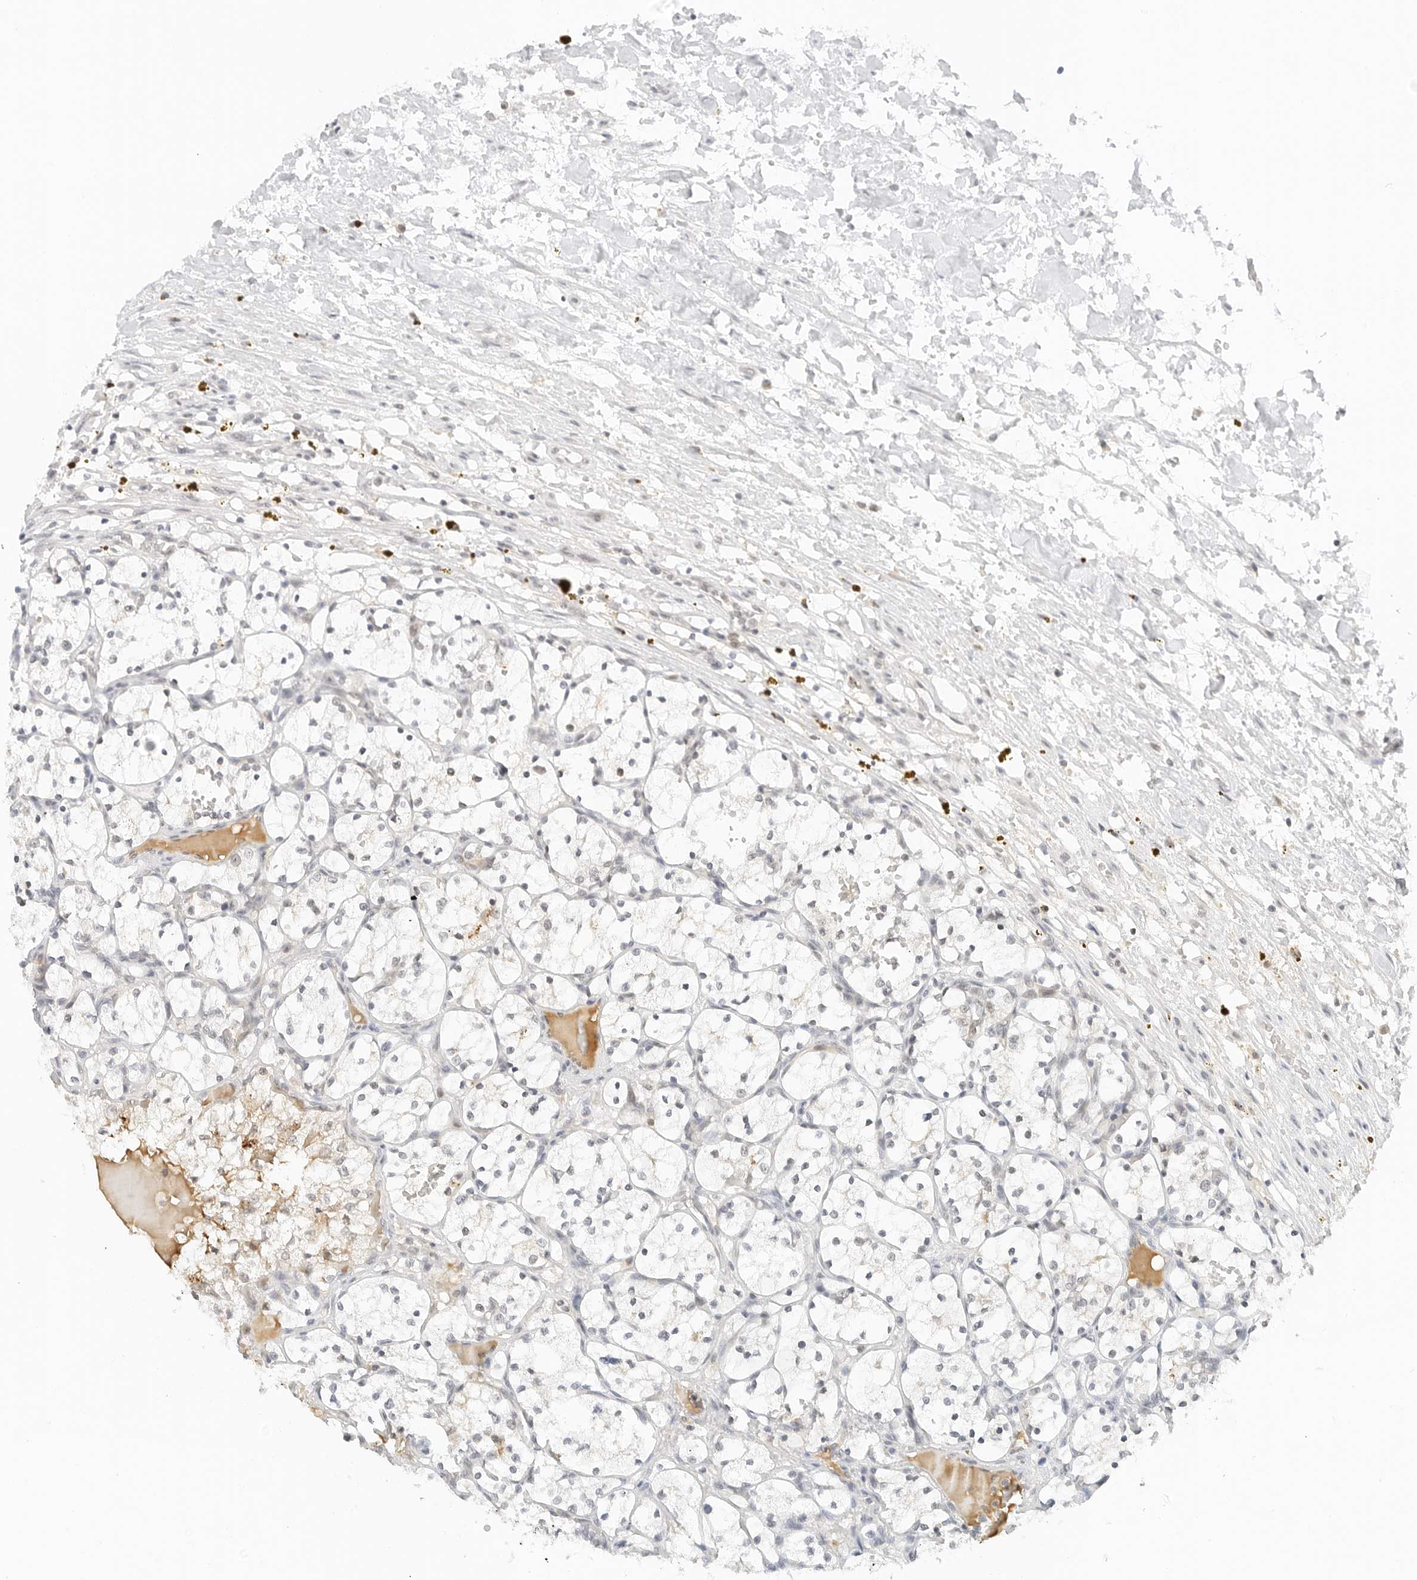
{"staining": {"intensity": "weak", "quantity": "<25%", "location": "cytoplasmic/membranous"}, "tissue": "renal cancer", "cell_type": "Tumor cells", "image_type": "cancer", "snomed": [{"axis": "morphology", "description": "Adenocarcinoma, NOS"}, {"axis": "topography", "description": "Kidney"}], "caption": "Tumor cells show no significant expression in renal cancer.", "gene": "NEO1", "patient": {"sex": "female", "age": 69}}